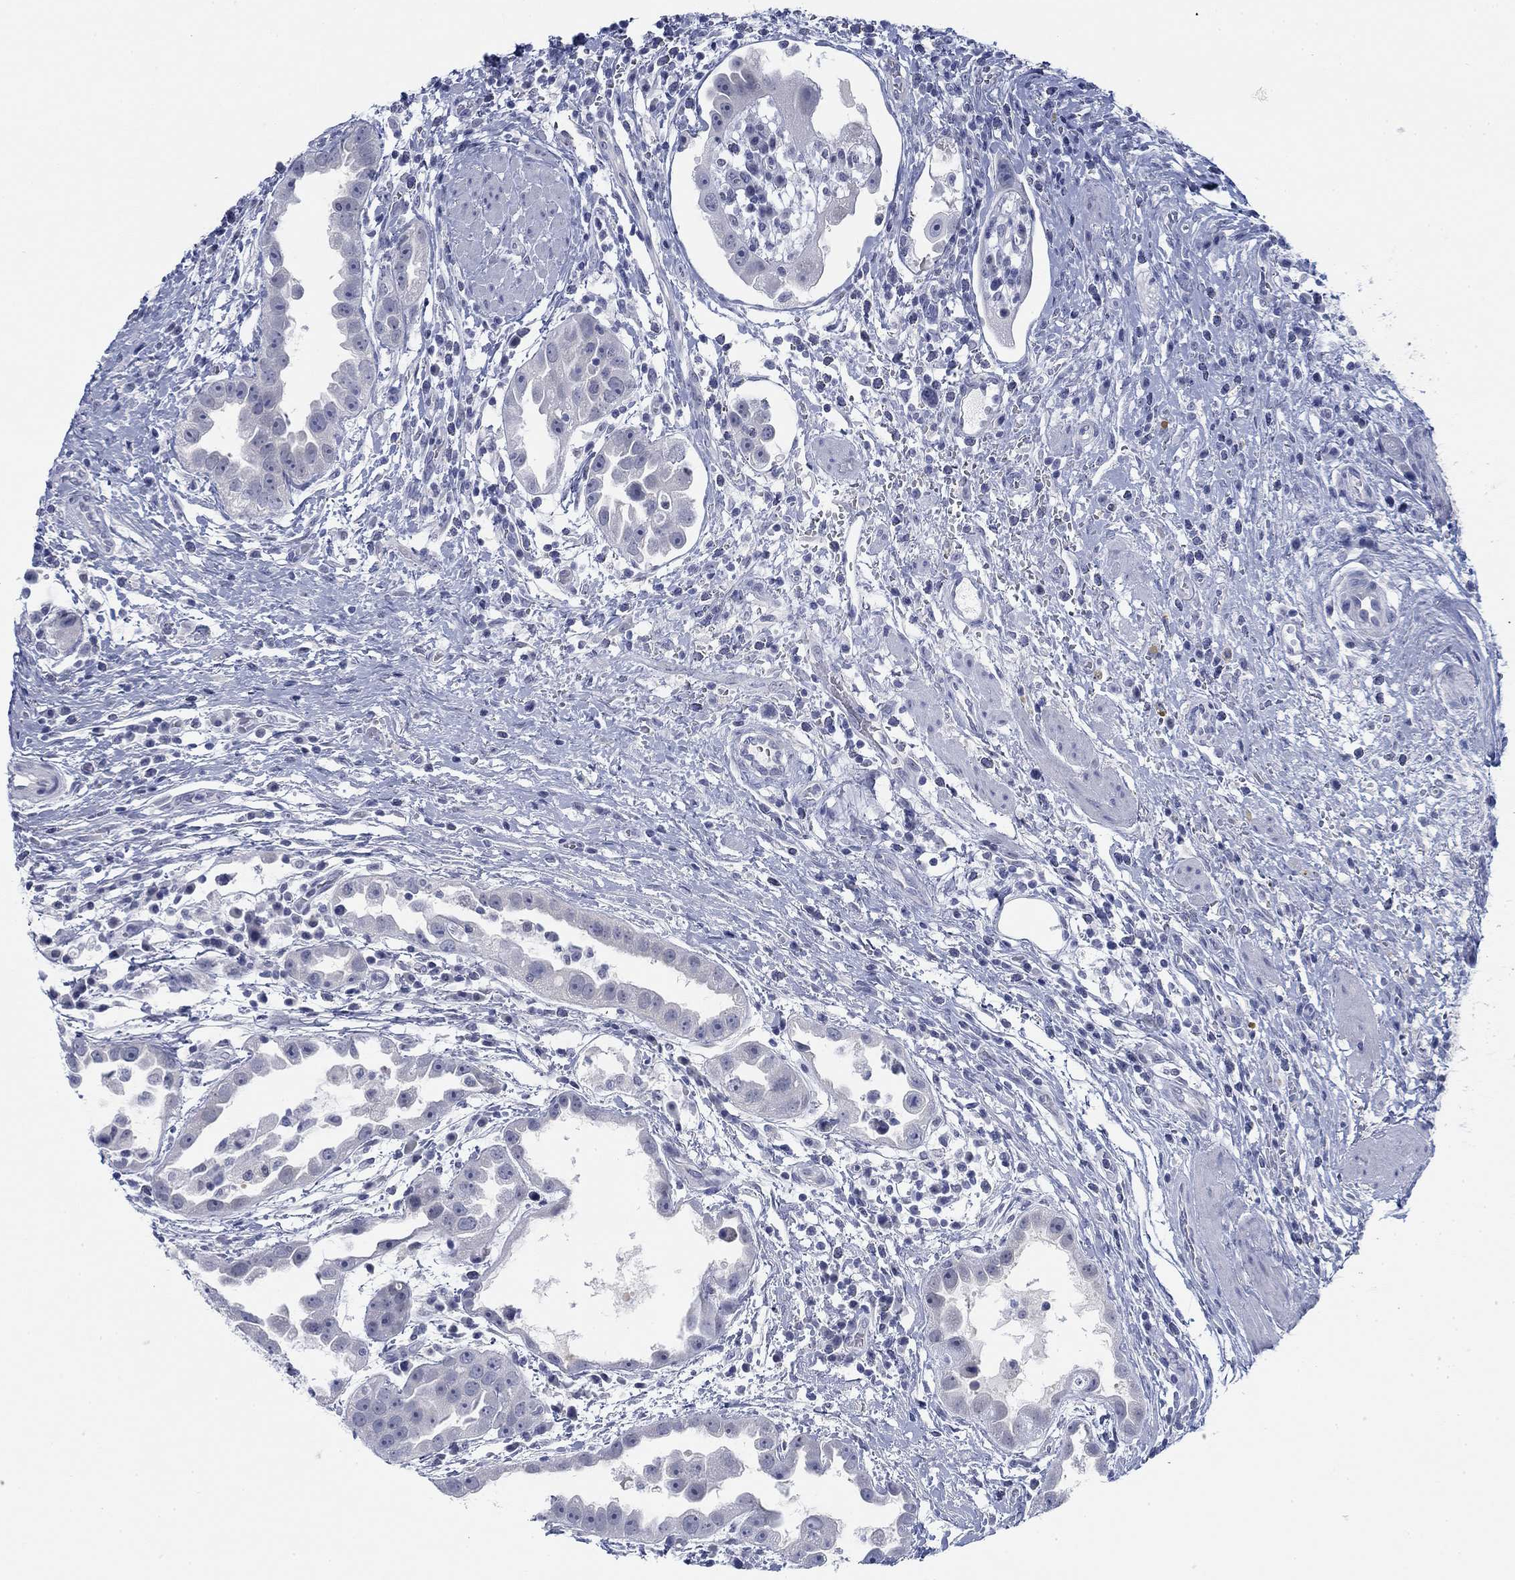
{"staining": {"intensity": "negative", "quantity": "none", "location": "none"}, "tissue": "urothelial cancer", "cell_type": "Tumor cells", "image_type": "cancer", "snomed": [{"axis": "morphology", "description": "Urothelial carcinoma, High grade"}, {"axis": "topography", "description": "Urinary bladder"}], "caption": "Protein analysis of high-grade urothelial carcinoma reveals no significant staining in tumor cells.", "gene": "DNAL1", "patient": {"sex": "female", "age": 41}}